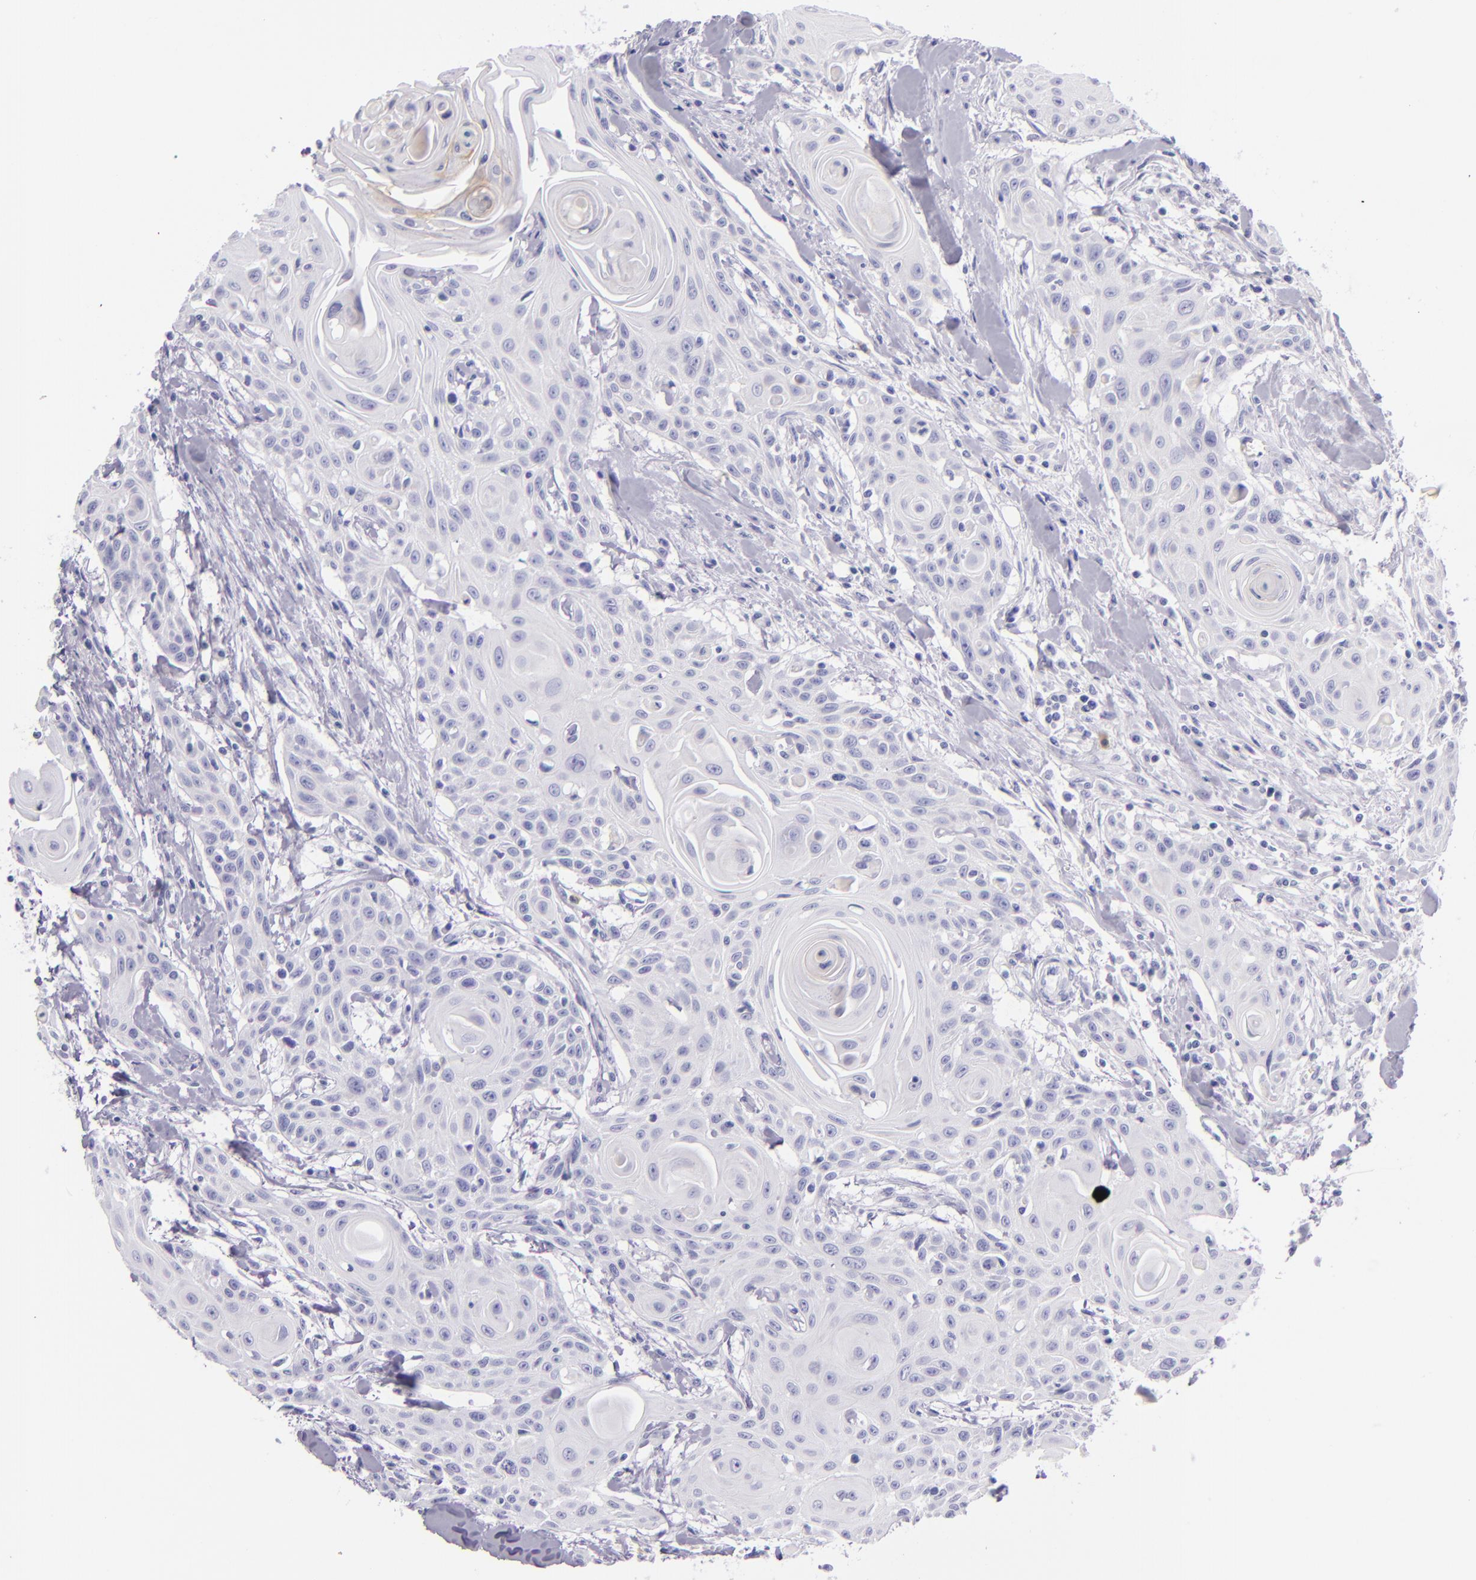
{"staining": {"intensity": "negative", "quantity": "none", "location": "none"}, "tissue": "head and neck cancer", "cell_type": "Tumor cells", "image_type": "cancer", "snomed": [{"axis": "morphology", "description": "Squamous cell carcinoma, NOS"}, {"axis": "morphology", "description": "Squamous cell carcinoma, metastatic, NOS"}, {"axis": "topography", "description": "Lymph node"}, {"axis": "topography", "description": "Salivary gland"}, {"axis": "topography", "description": "Head-Neck"}], "caption": "This is a photomicrograph of IHC staining of head and neck cancer (metastatic squamous cell carcinoma), which shows no expression in tumor cells. The staining was performed using DAB to visualize the protein expression in brown, while the nuclei were stained in blue with hematoxylin (Magnification: 20x).", "gene": "CEACAM1", "patient": {"sex": "female", "age": 74}}